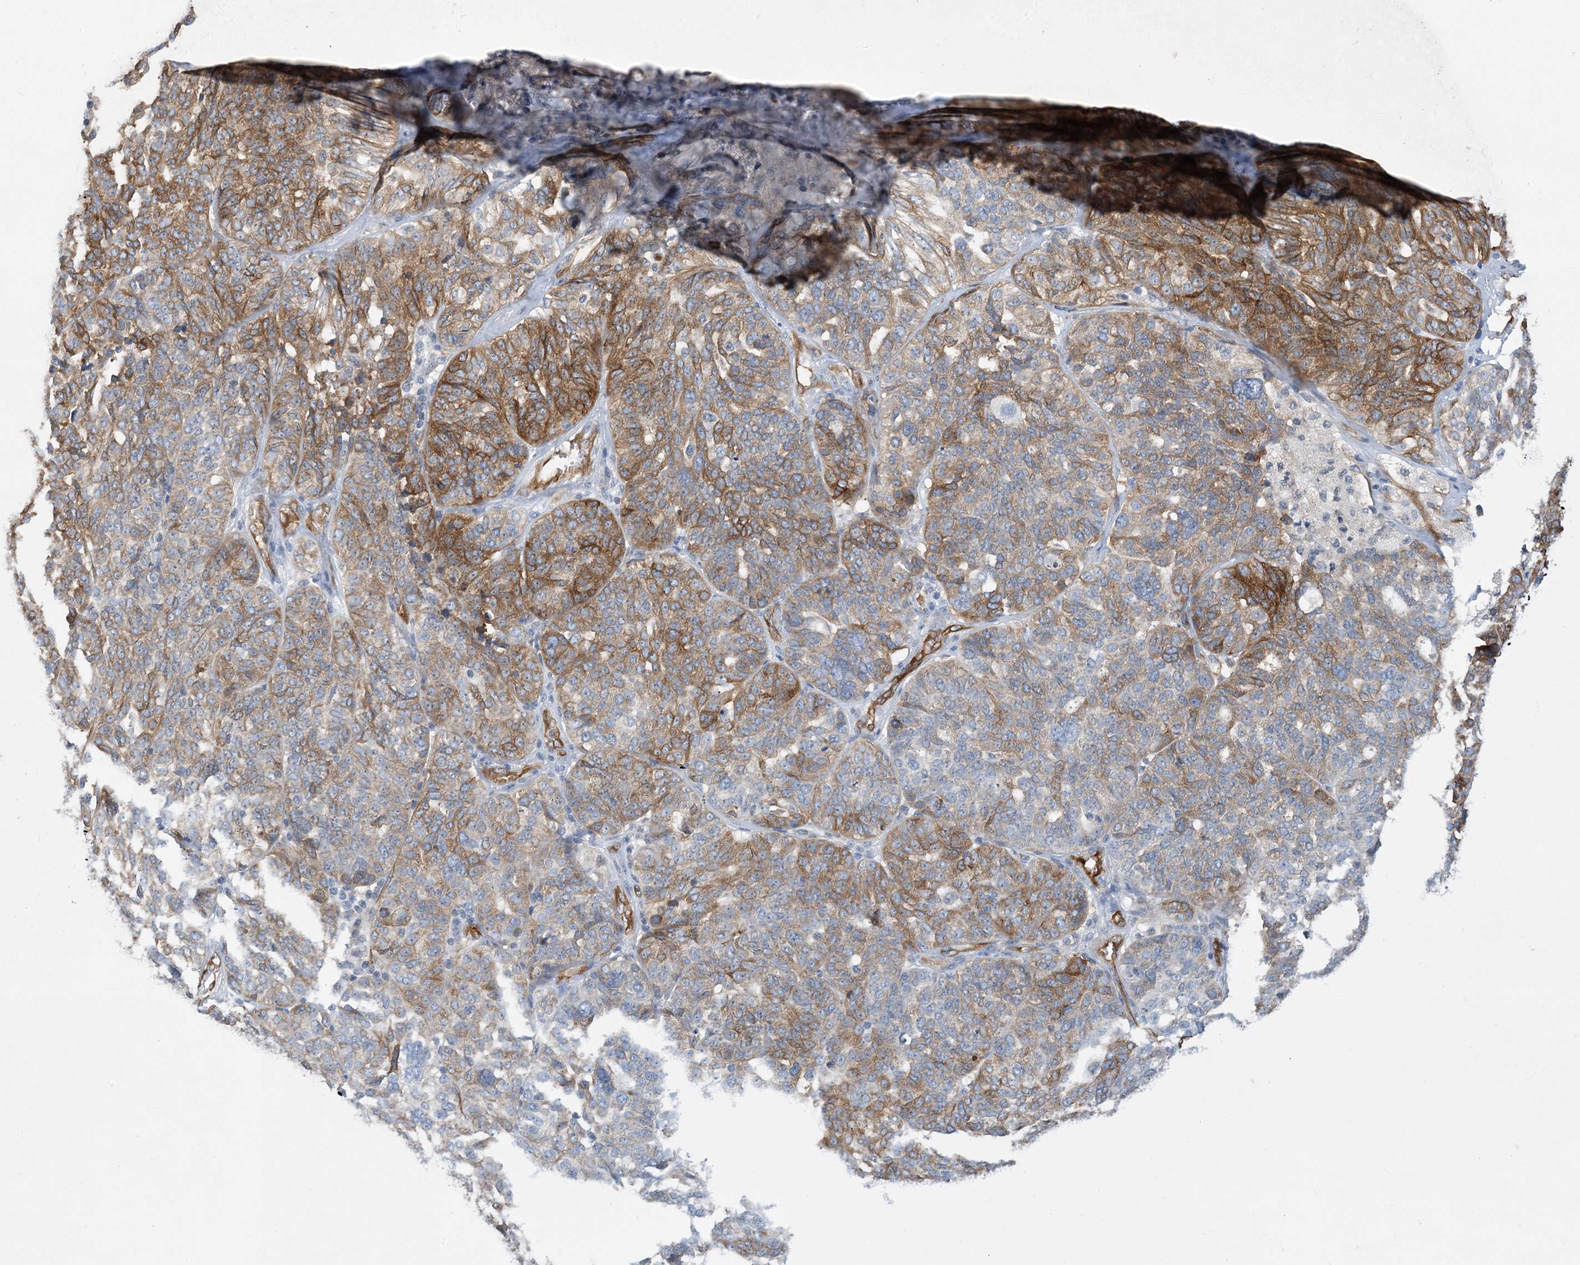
{"staining": {"intensity": "moderate", "quantity": ">75%", "location": "cytoplasmic/membranous"}, "tissue": "ovarian cancer", "cell_type": "Tumor cells", "image_type": "cancer", "snomed": [{"axis": "morphology", "description": "Cystadenocarcinoma, serous, NOS"}, {"axis": "topography", "description": "Ovary"}], "caption": "Protein positivity by IHC exhibits moderate cytoplasmic/membranous positivity in about >75% of tumor cells in ovarian cancer.", "gene": "EIF2A", "patient": {"sex": "female", "age": 59}}